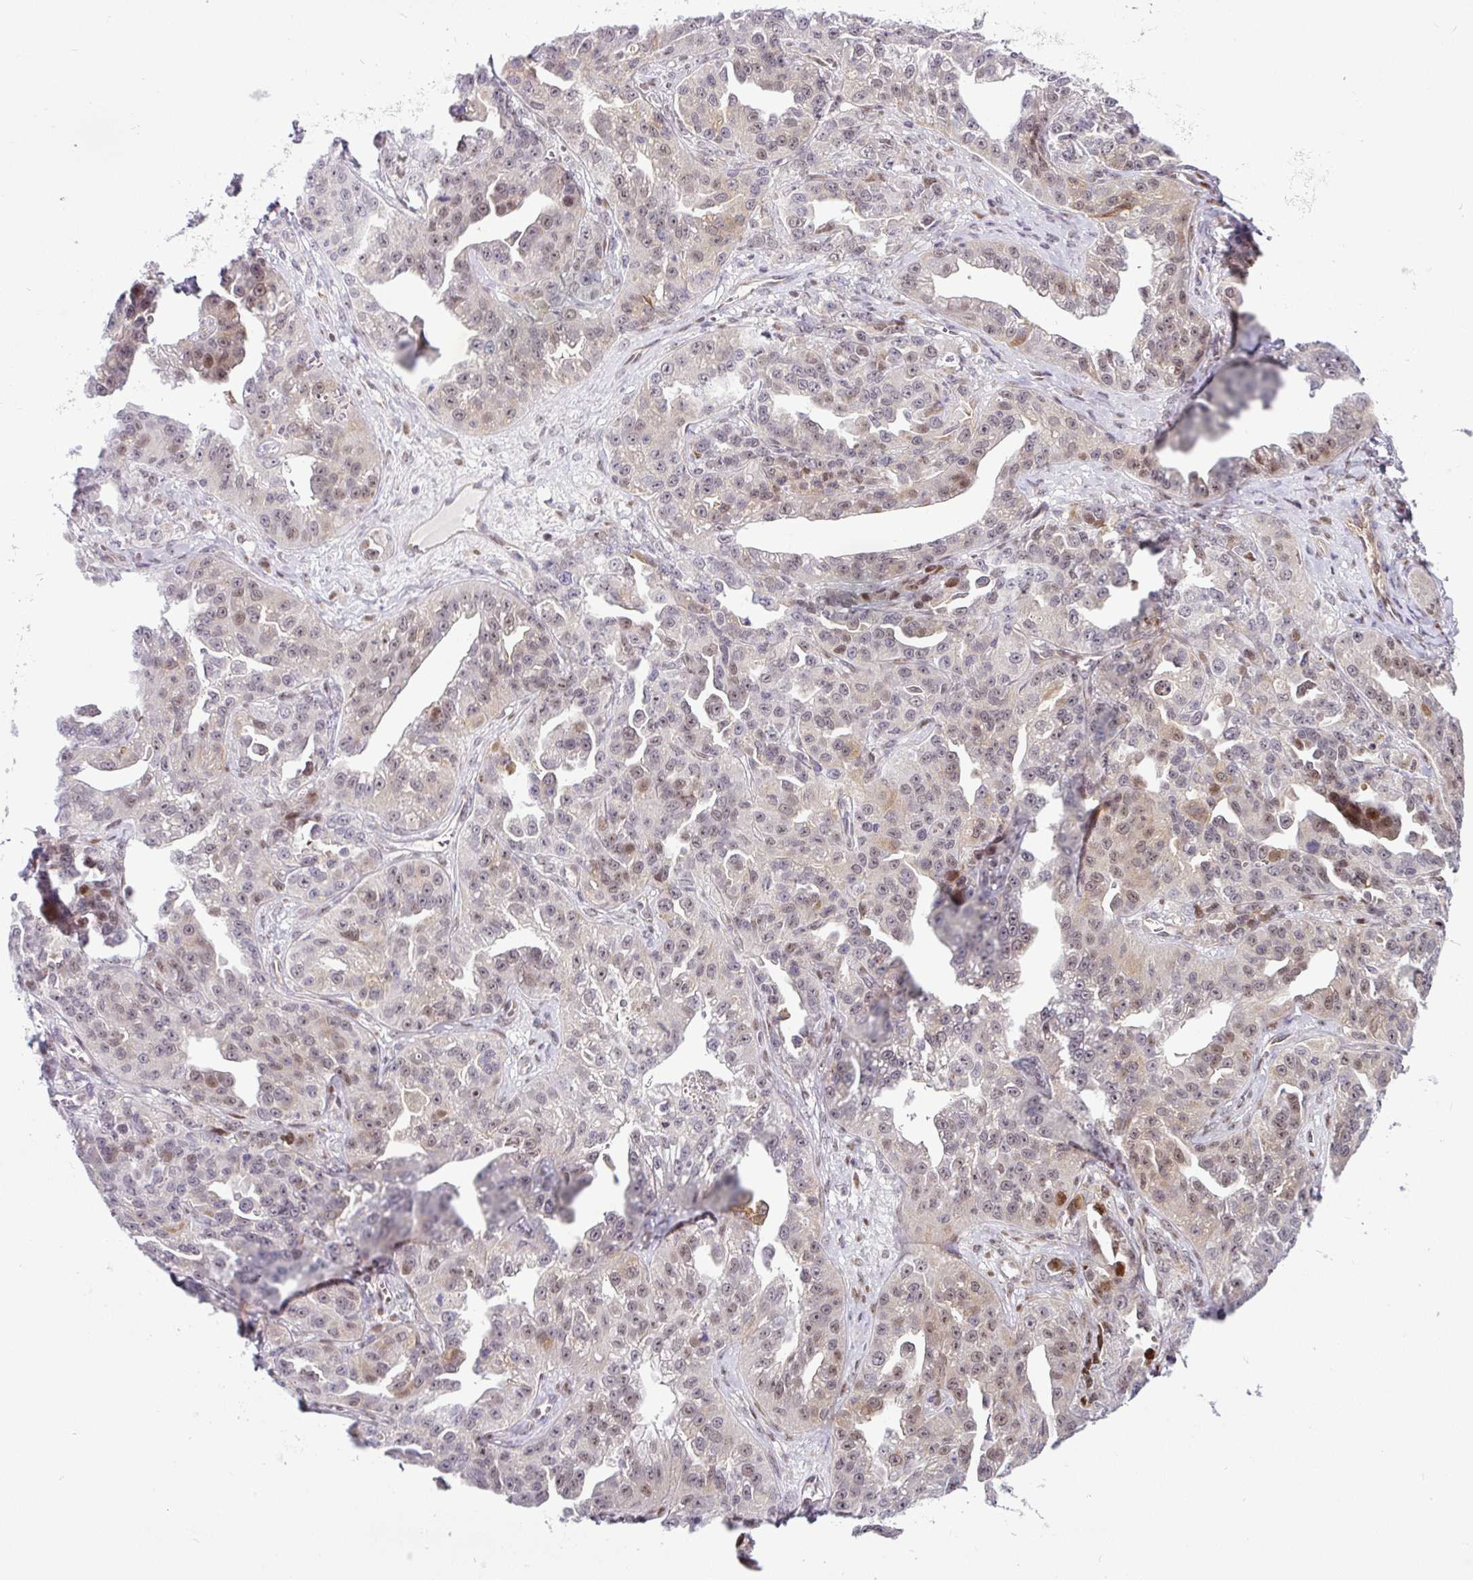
{"staining": {"intensity": "weak", "quantity": "25%-75%", "location": "nuclear"}, "tissue": "ovarian cancer", "cell_type": "Tumor cells", "image_type": "cancer", "snomed": [{"axis": "morphology", "description": "Cystadenocarcinoma, serous, NOS"}, {"axis": "topography", "description": "Ovary"}], "caption": "A low amount of weak nuclear staining is identified in approximately 25%-75% of tumor cells in serous cystadenocarcinoma (ovarian) tissue. Using DAB (brown) and hematoxylin (blue) stains, captured at high magnification using brightfield microscopy.", "gene": "NDUFB2", "patient": {"sex": "female", "age": 75}}